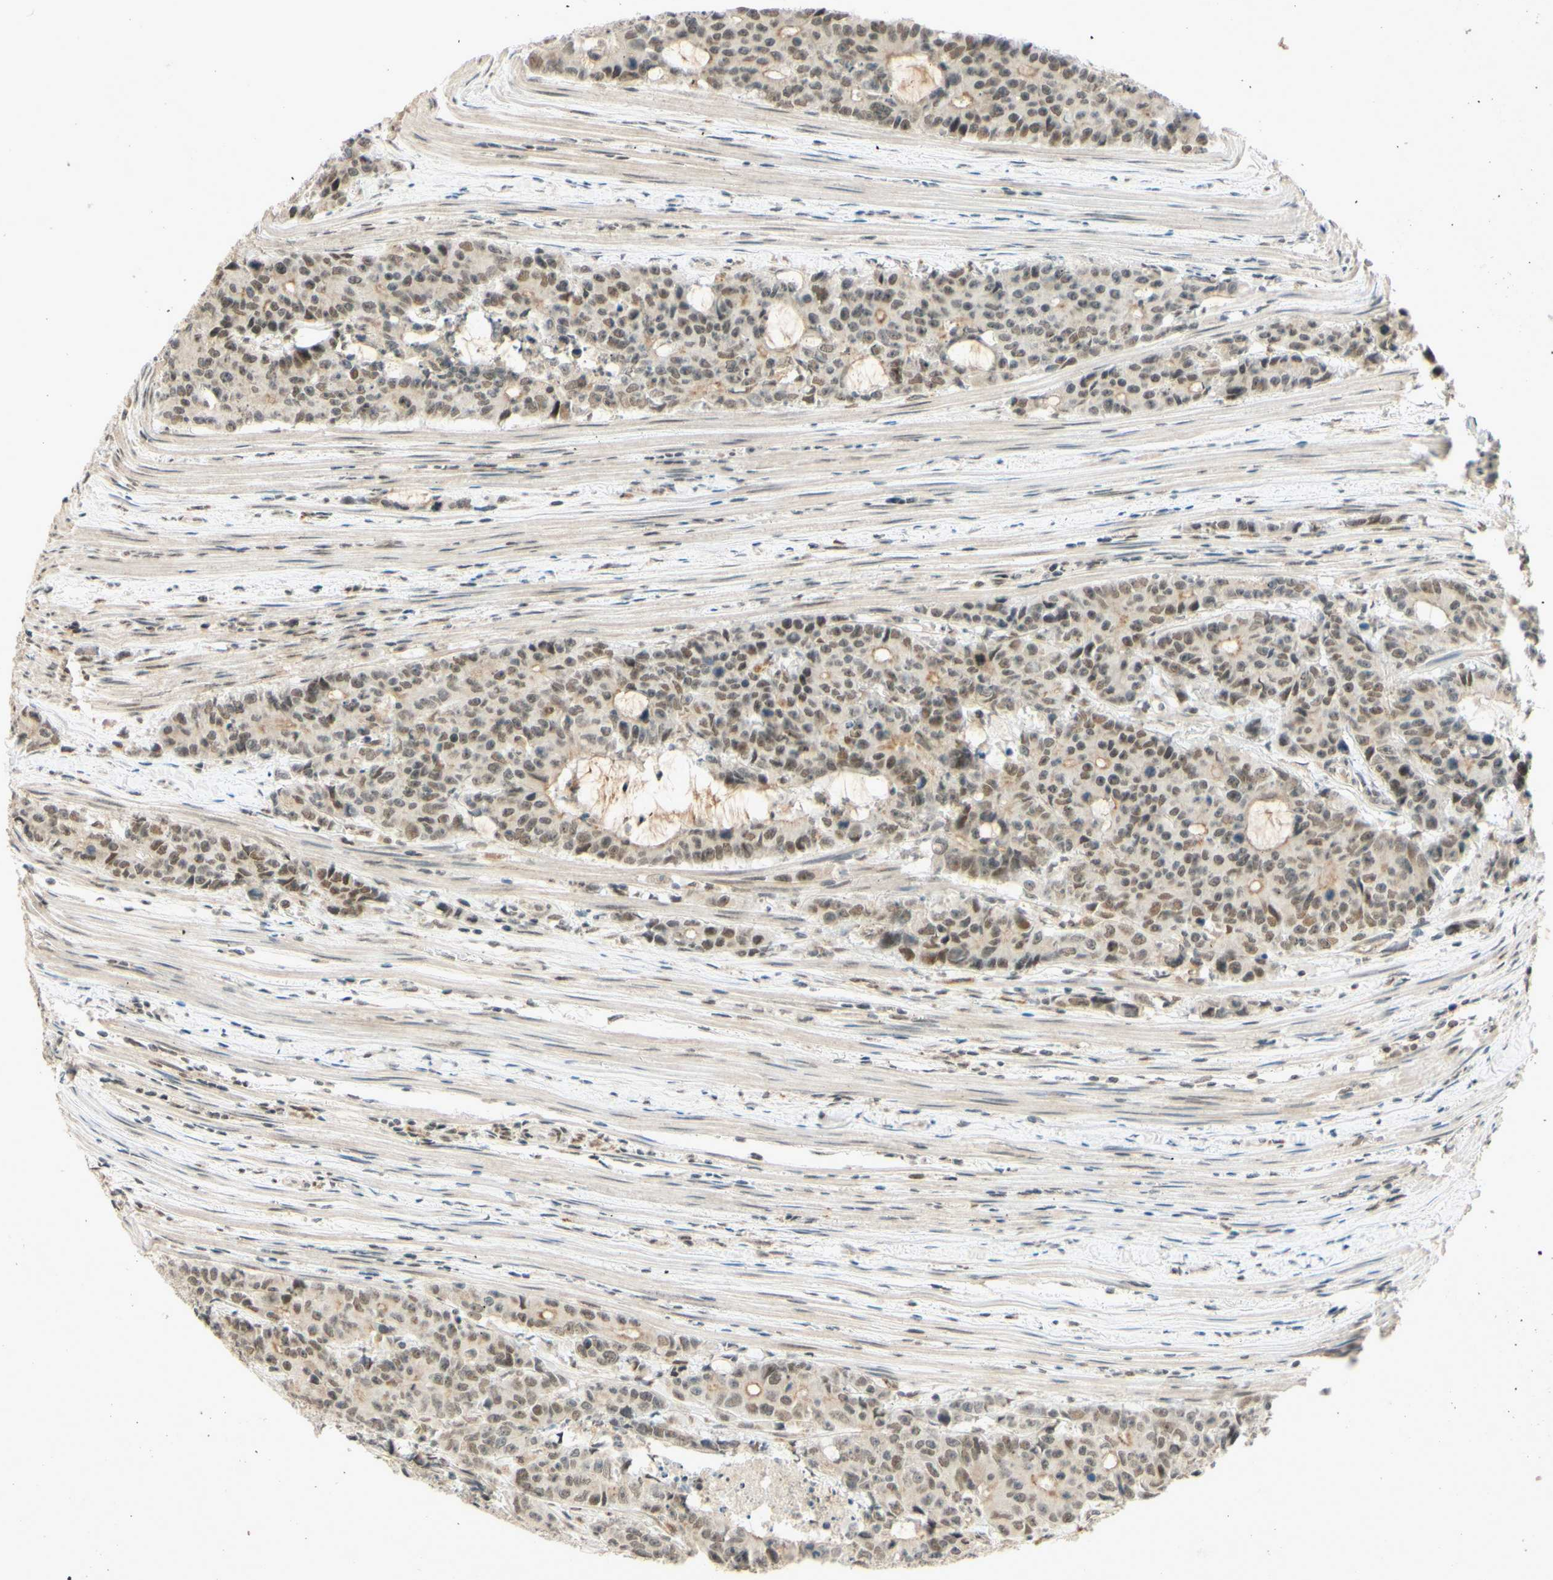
{"staining": {"intensity": "weak", "quantity": ">75%", "location": "nuclear"}, "tissue": "colorectal cancer", "cell_type": "Tumor cells", "image_type": "cancer", "snomed": [{"axis": "morphology", "description": "Adenocarcinoma, NOS"}, {"axis": "topography", "description": "Colon"}], "caption": "This micrograph reveals colorectal cancer stained with immunohistochemistry (IHC) to label a protein in brown. The nuclear of tumor cells show weak positivity for the protein. Nuclei are counter-stained blue.", "gene": "SMARCB1", "patient": {"sex": "female", "age": 86}}